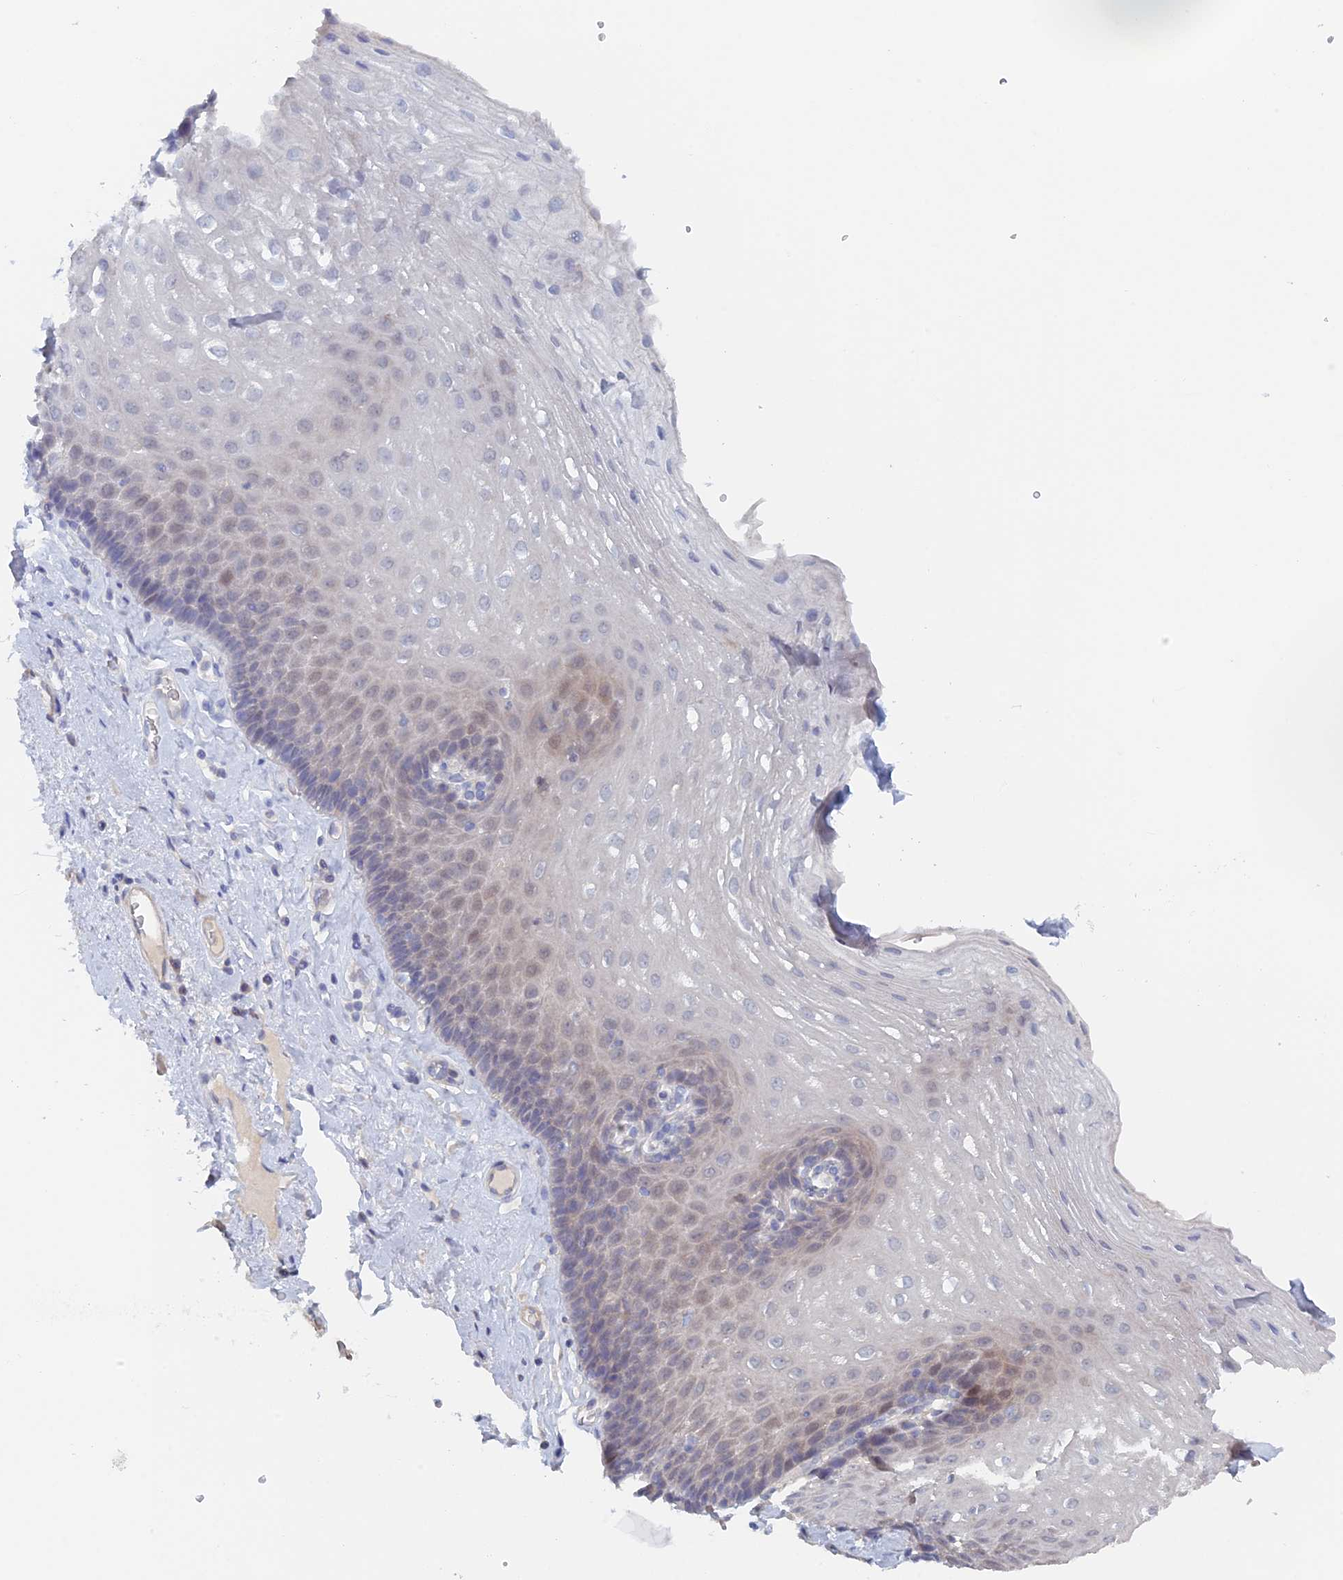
{"staining": {"intensity": "weak", "quantity": "<25%", "location": "nuclear"}, "tissue": "esophagus", "cell_type": "Squamous epithelial cells", "image_type": "normal", "snomed": [{"axis": "morphology", "description": "Normal tissue, NOS"}, {"axis": "topography", "description": "Esophagus"}], "caption": "DAB immunohistochemical staining of normal human esophagus reveals no significant staining in squamous epithelial cells. (Brightfield microscopy of DAB (3,3'-diaminobenzidine) immunohistochemistry (IHC) at high magnification).", "gene": "ELOVL6", "patient": {"sex": "female", "age": 66}}